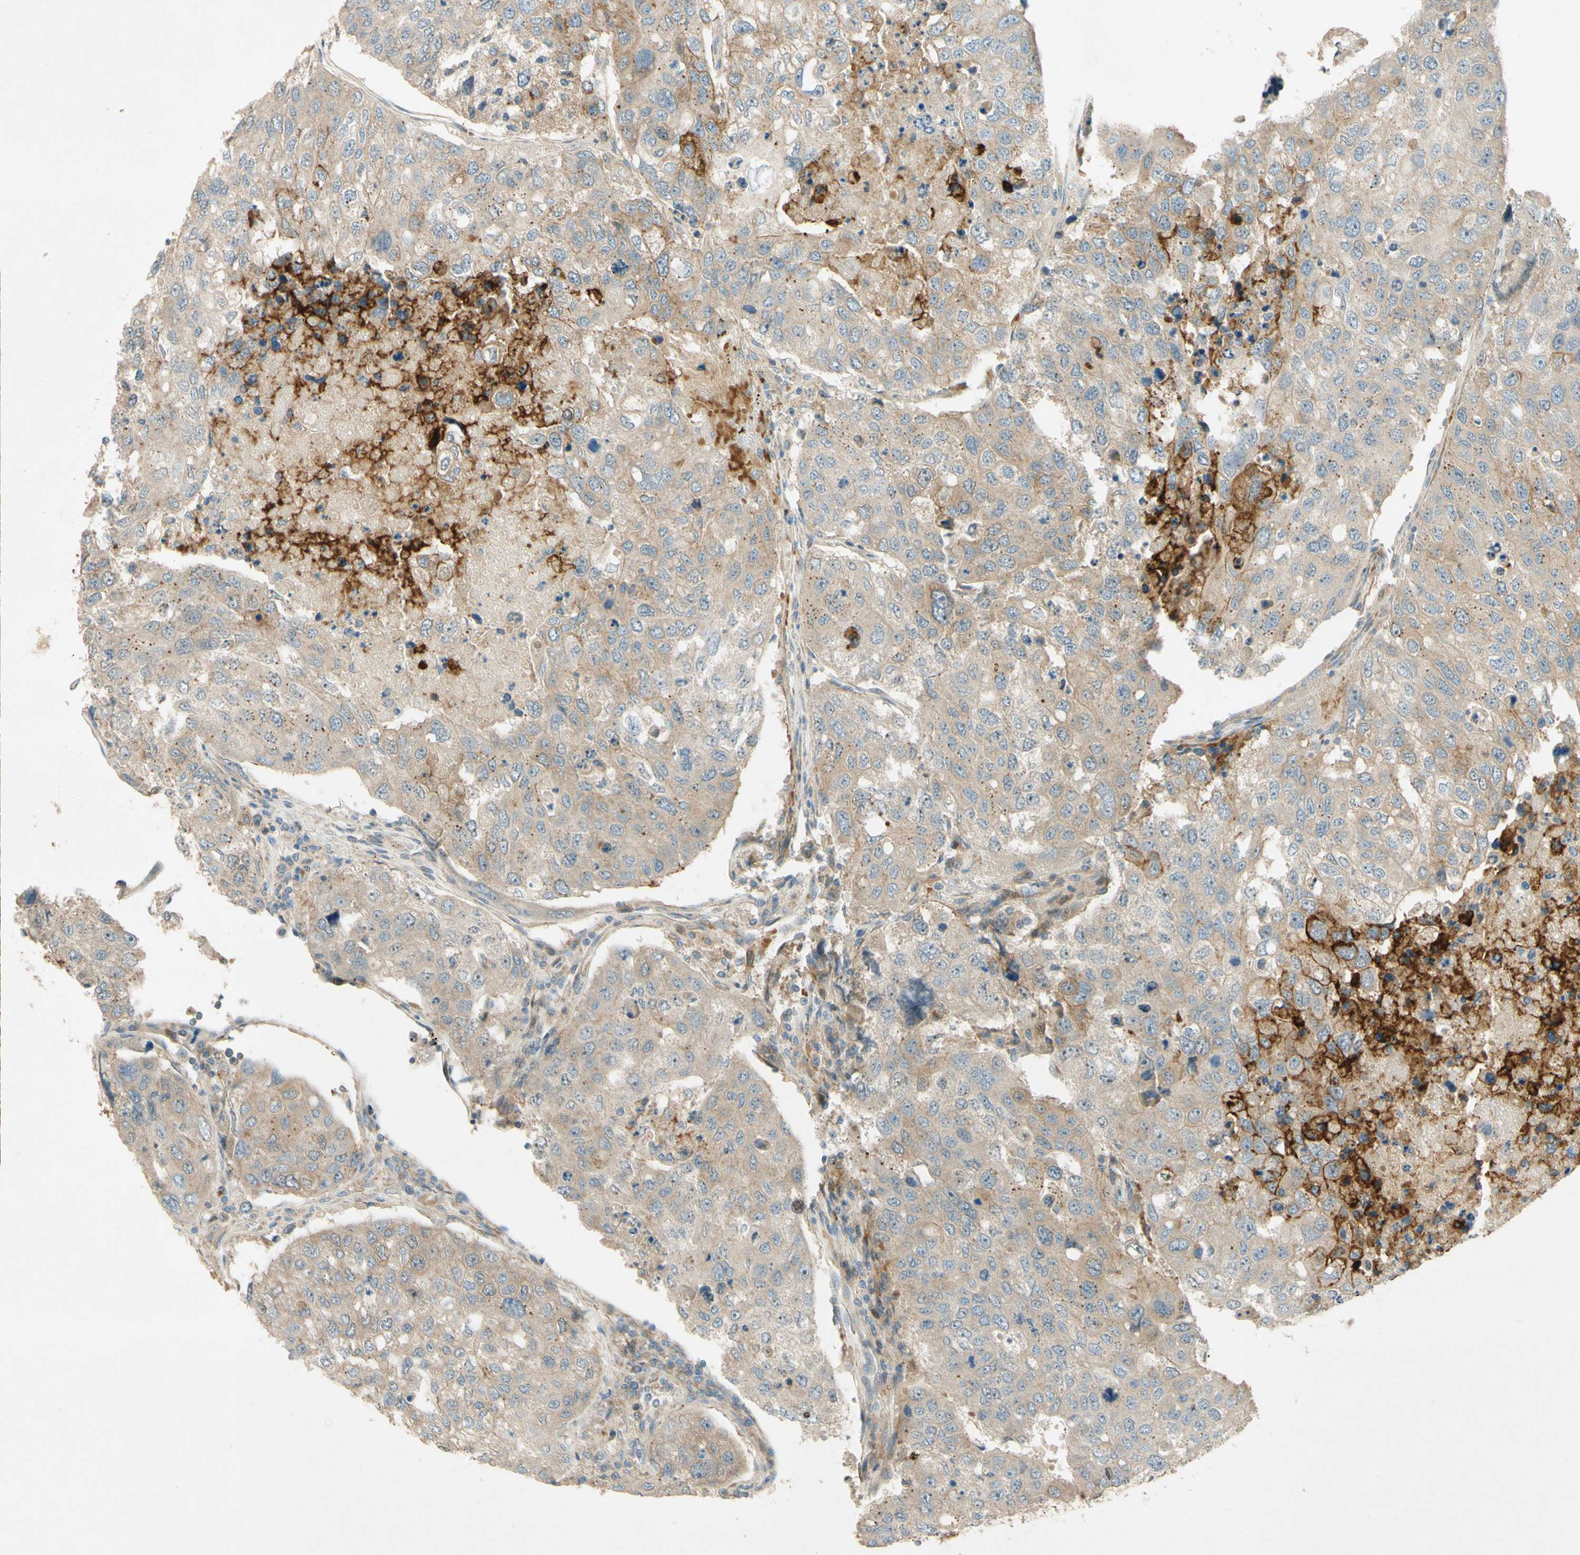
{"staining": {"intensity": "strong", "quantity": "<25%", "location": "cytoplasmic/membranous"}, "tissue": "urothelial cancer", "cell_type": "Tumor cells", "image_type": "cancer", "snomed": [{"axis": "morphology", "description": "Urothelial carcinoma, High grade"}, {"axis": "topography", "description": "Lymph node"}, {"axis": "topography", "description": "Urinary bladder"}], "caption": "Urothelial cancer was stained to show a protein in brown. There is medium levels of strong cytoplasmic/membranous positivity in approximately <25% of tumor cells.", "gene": "ADAM17", "patient": {"sex": "male", "age": 51}}